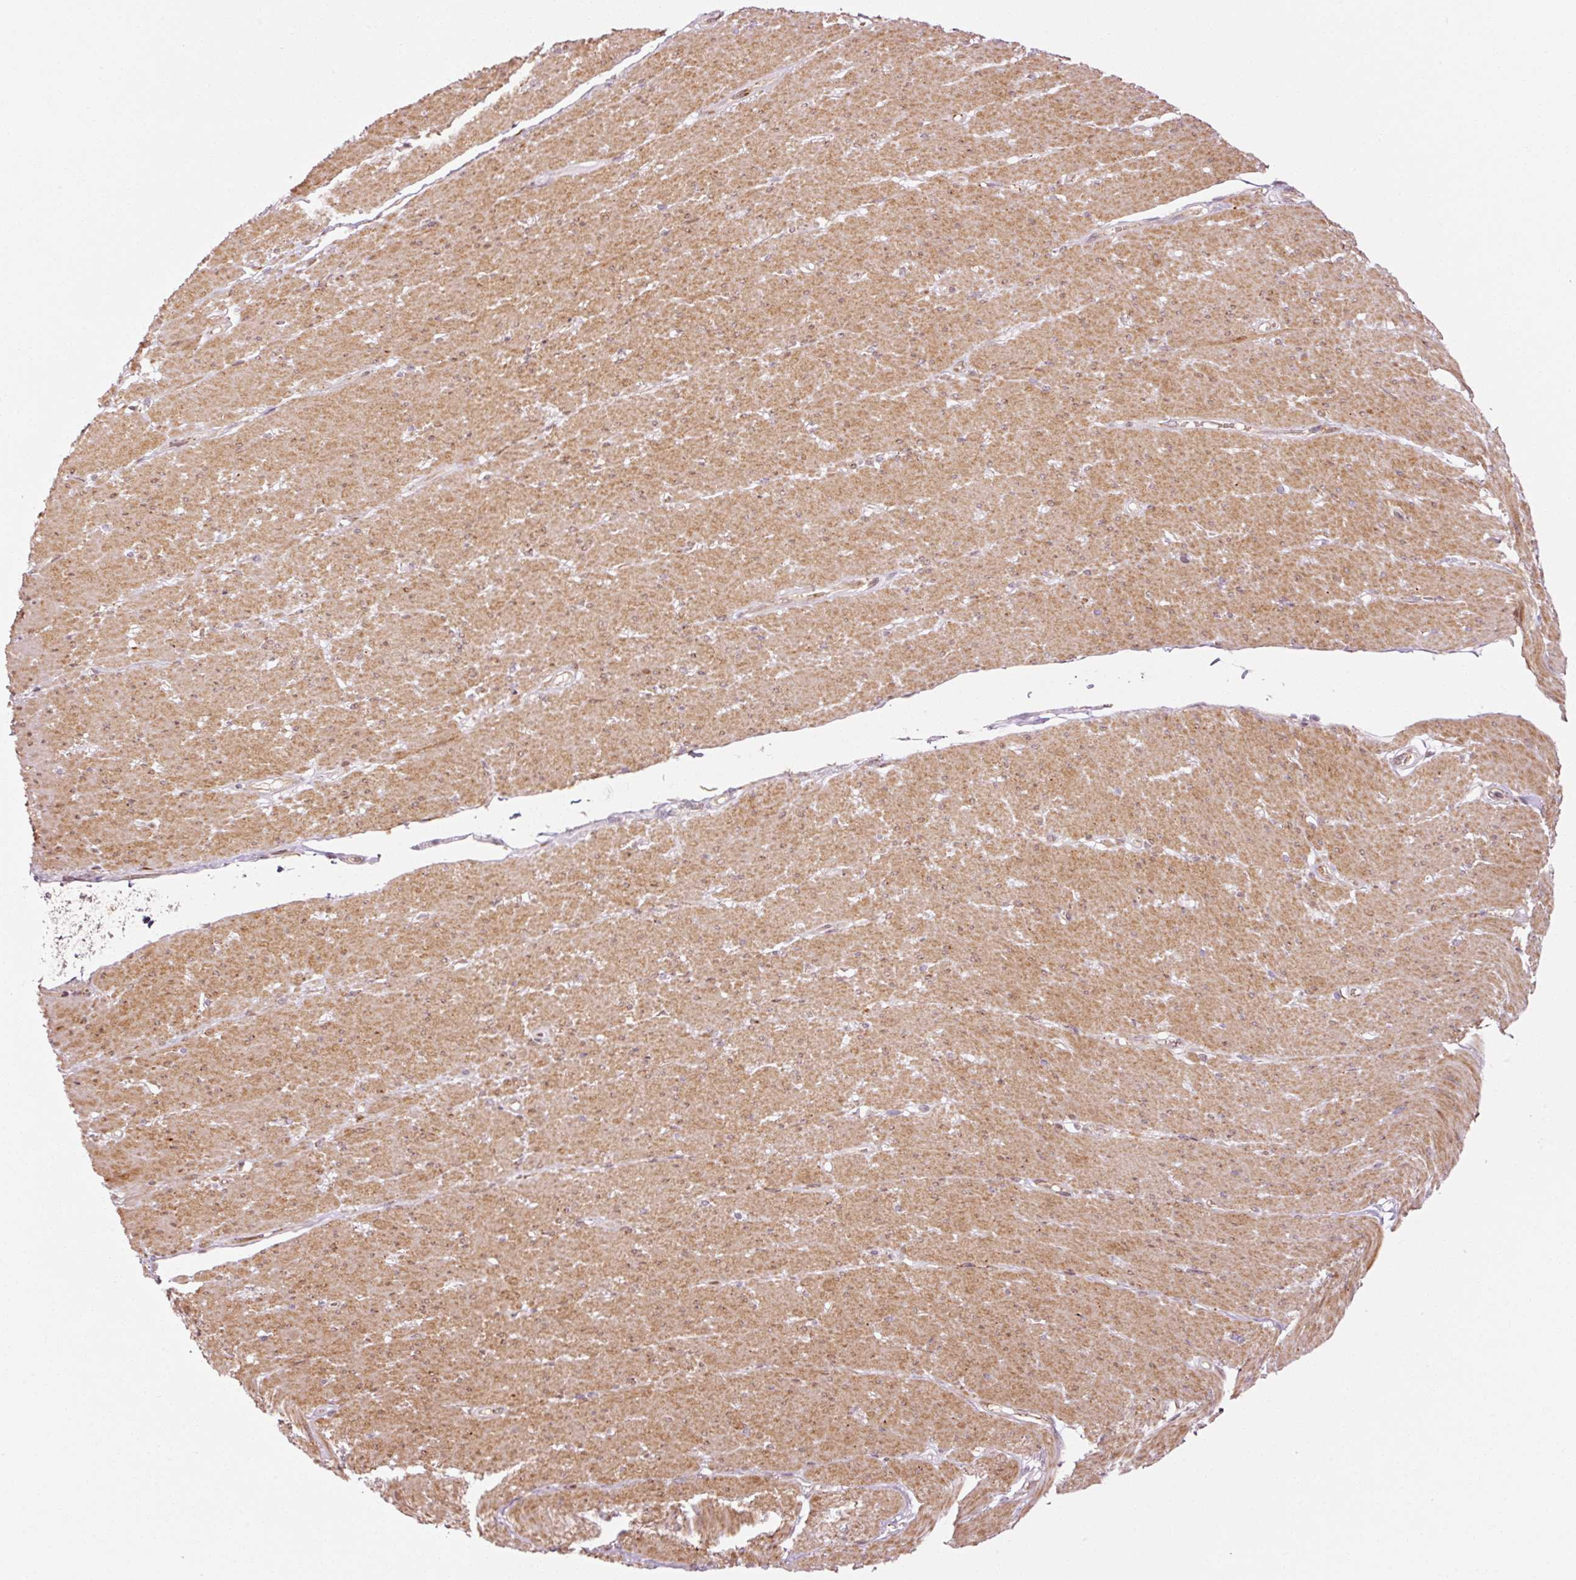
{"staining": {"intensity": "moderate", "quantity": ">75%", "location": "cytoplasmic/membranous"}, "tissue": "smooth muscle", "cell_type": "Smooth muscle cells", "image_type": "normal", "snomed": [{"axis": "morphology", "description": "Normal tissue, NOS"}, {"axis": "topography", "description": "Smooth muscle"}, {"axis": "topography", "description": "Rectum"}], "caption": "This photomicrograph shows normal smooth muscle stained with immunohistochemistry to label a protein in brown. The cytoplasmic/membranous of smooth muscle cells show moderate positivity for the protein. Nuclei are counter-stained blue.", "gene": "ANKRD20A1", "patient": {"sex": "male", "age": 53}}